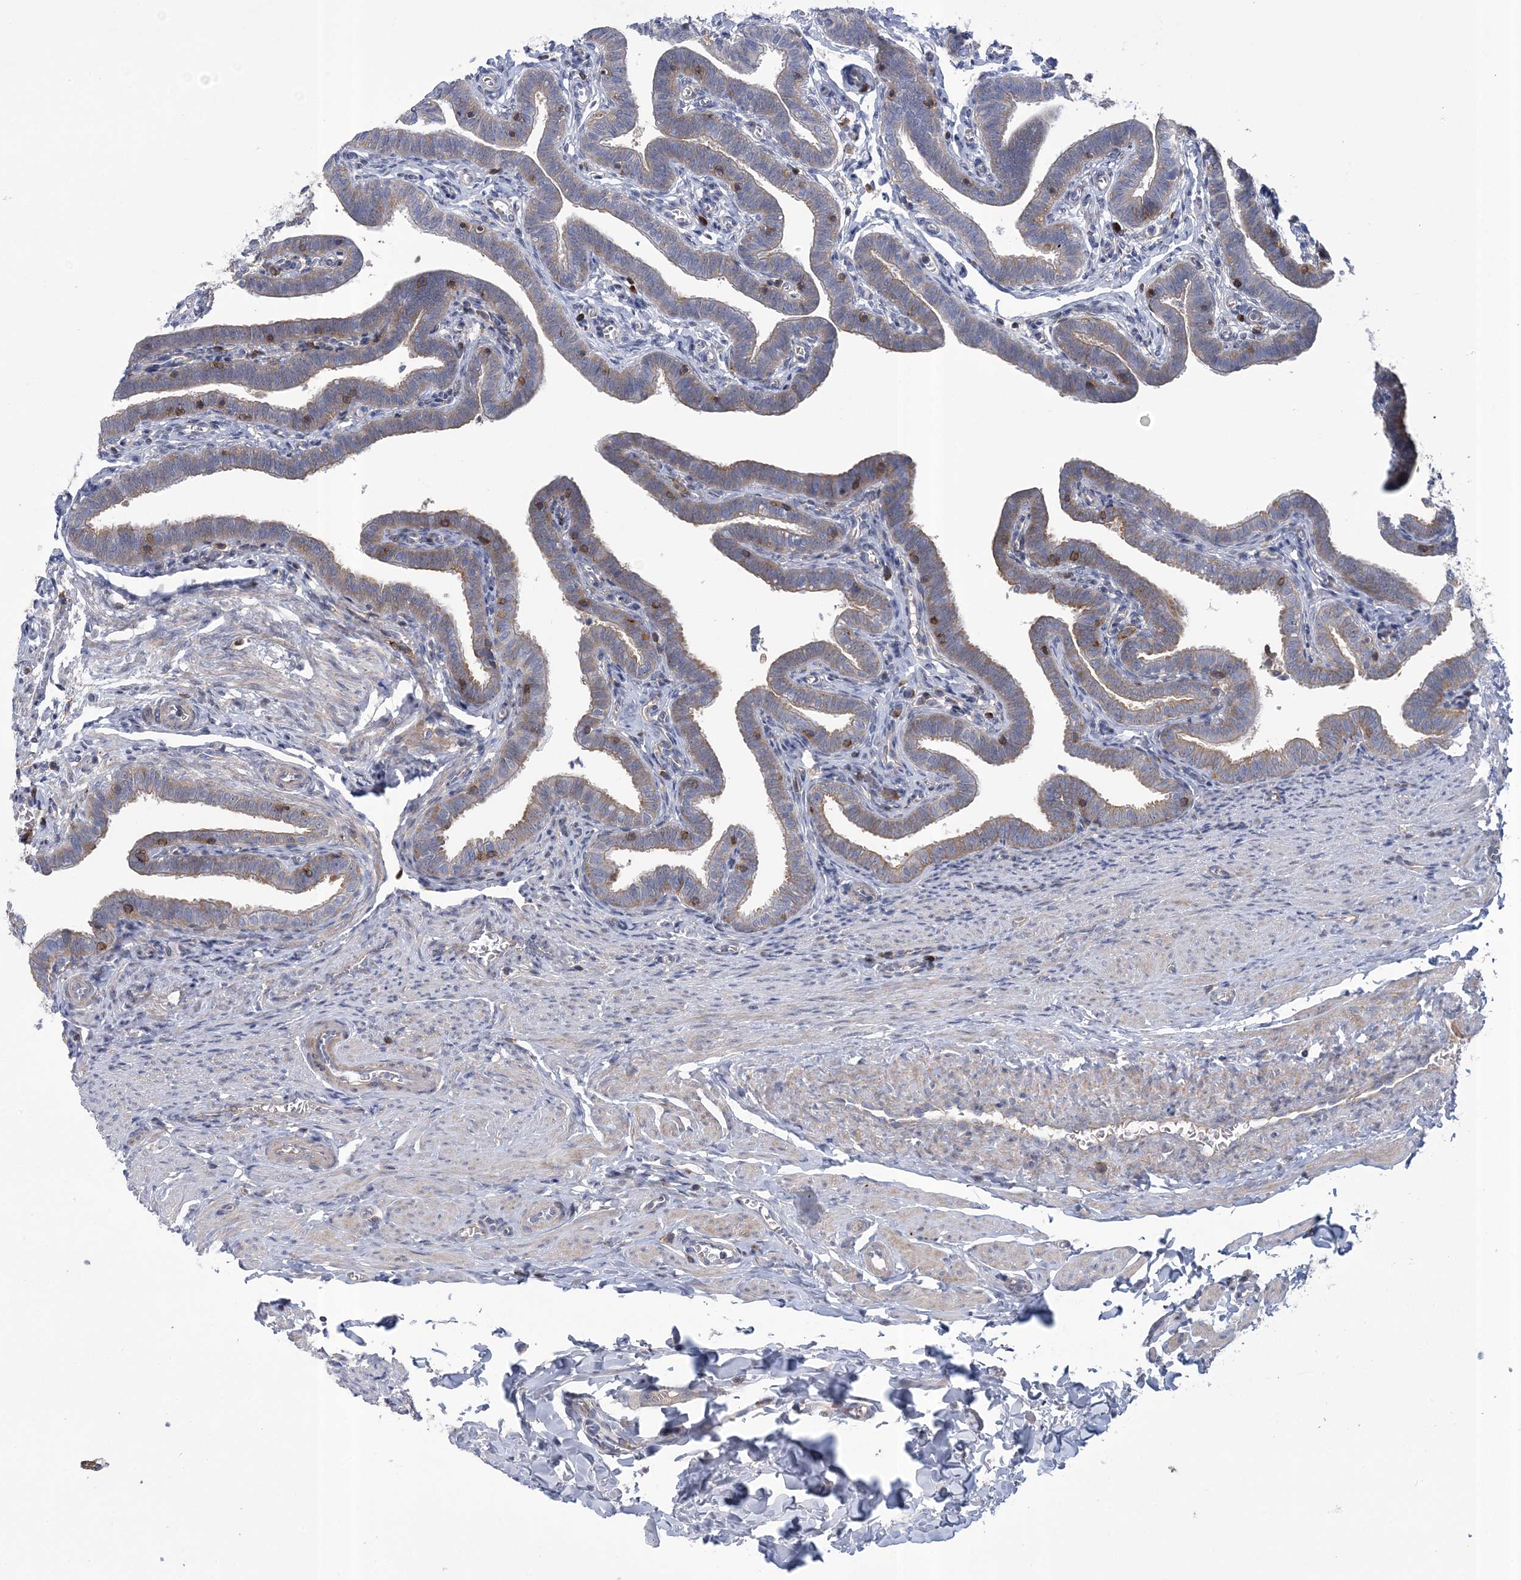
{"staining": {"intensity": "weak", "quantity": "25%-75%", "location": "cytoplasmic/membranous"}, "tissue": "fallopian tube", "cell_type": "Glandular cells", "image_type": "normal", "snomed": [{"axis": "morphology", "description": "Normal tissue, NOS"}, {"axis": "topography", "description": "Fallopian tube"}], "caption": "High-power microscopy captured an immunohistochemistry image of benign fallopian tube, revealing weak cytoplasmic/membranous positivity in approximately 25%-75% of glandular cells.", "gene": "ARSJ", "patient": {"sex": "female", "age": 36}}